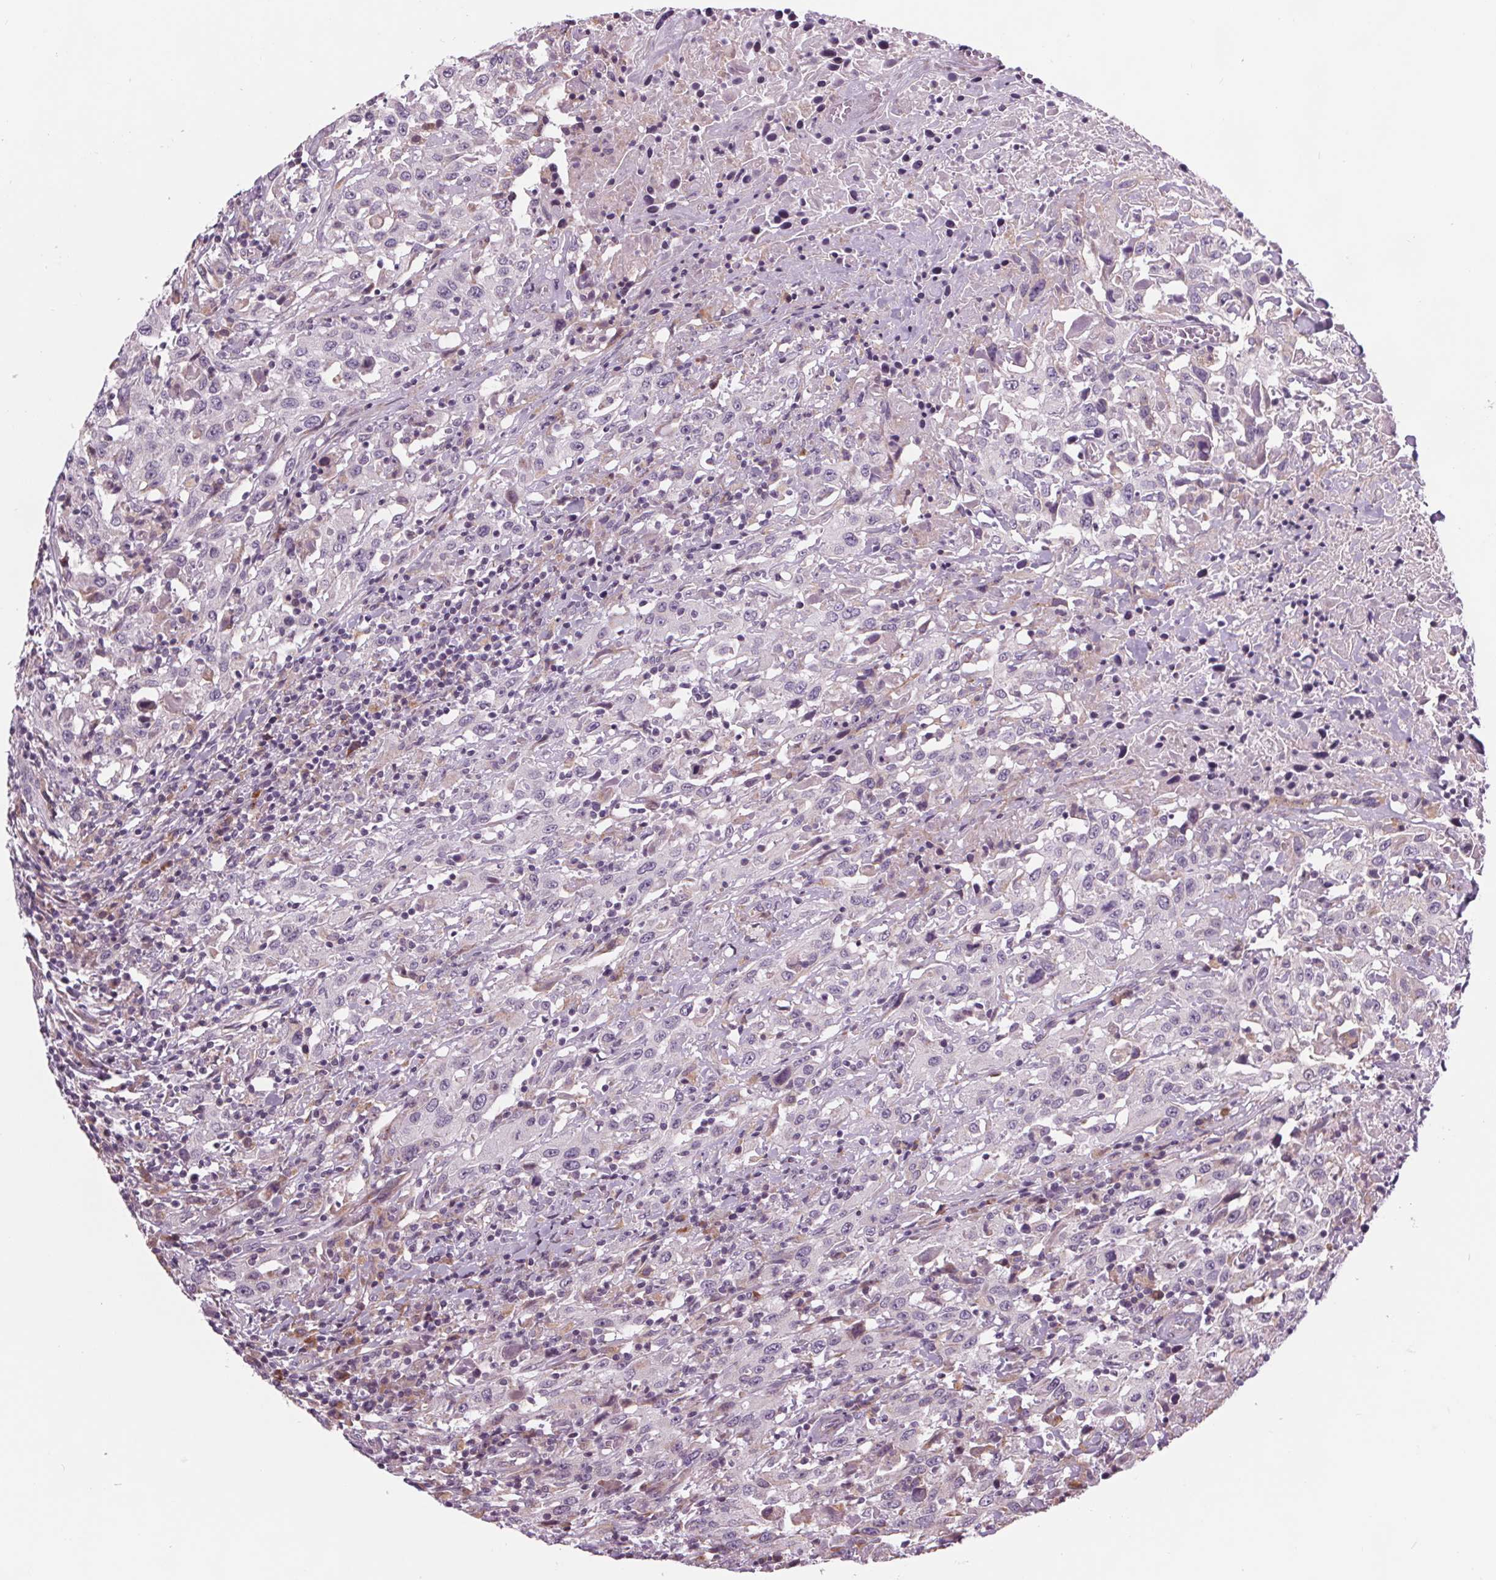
{"staining": {"intensity": "negative", "quantity": "none", "location": "none"}, "tissue": "urothelial cancer", "cell_type": "Tumor cells", "image_type": "cancer", "snomed": [{"axis": "morphology", "description": "Urothelial carcinoma, High grade"}, {"axis": "topography", "description": "Urinary bladder"}], "caption": "High-grade urothelial carcinoma stained for a protein using IHC displays no expression tumor cells.", "gene": "SAMD5", "patient": {"sex": "male", "age": 61}}